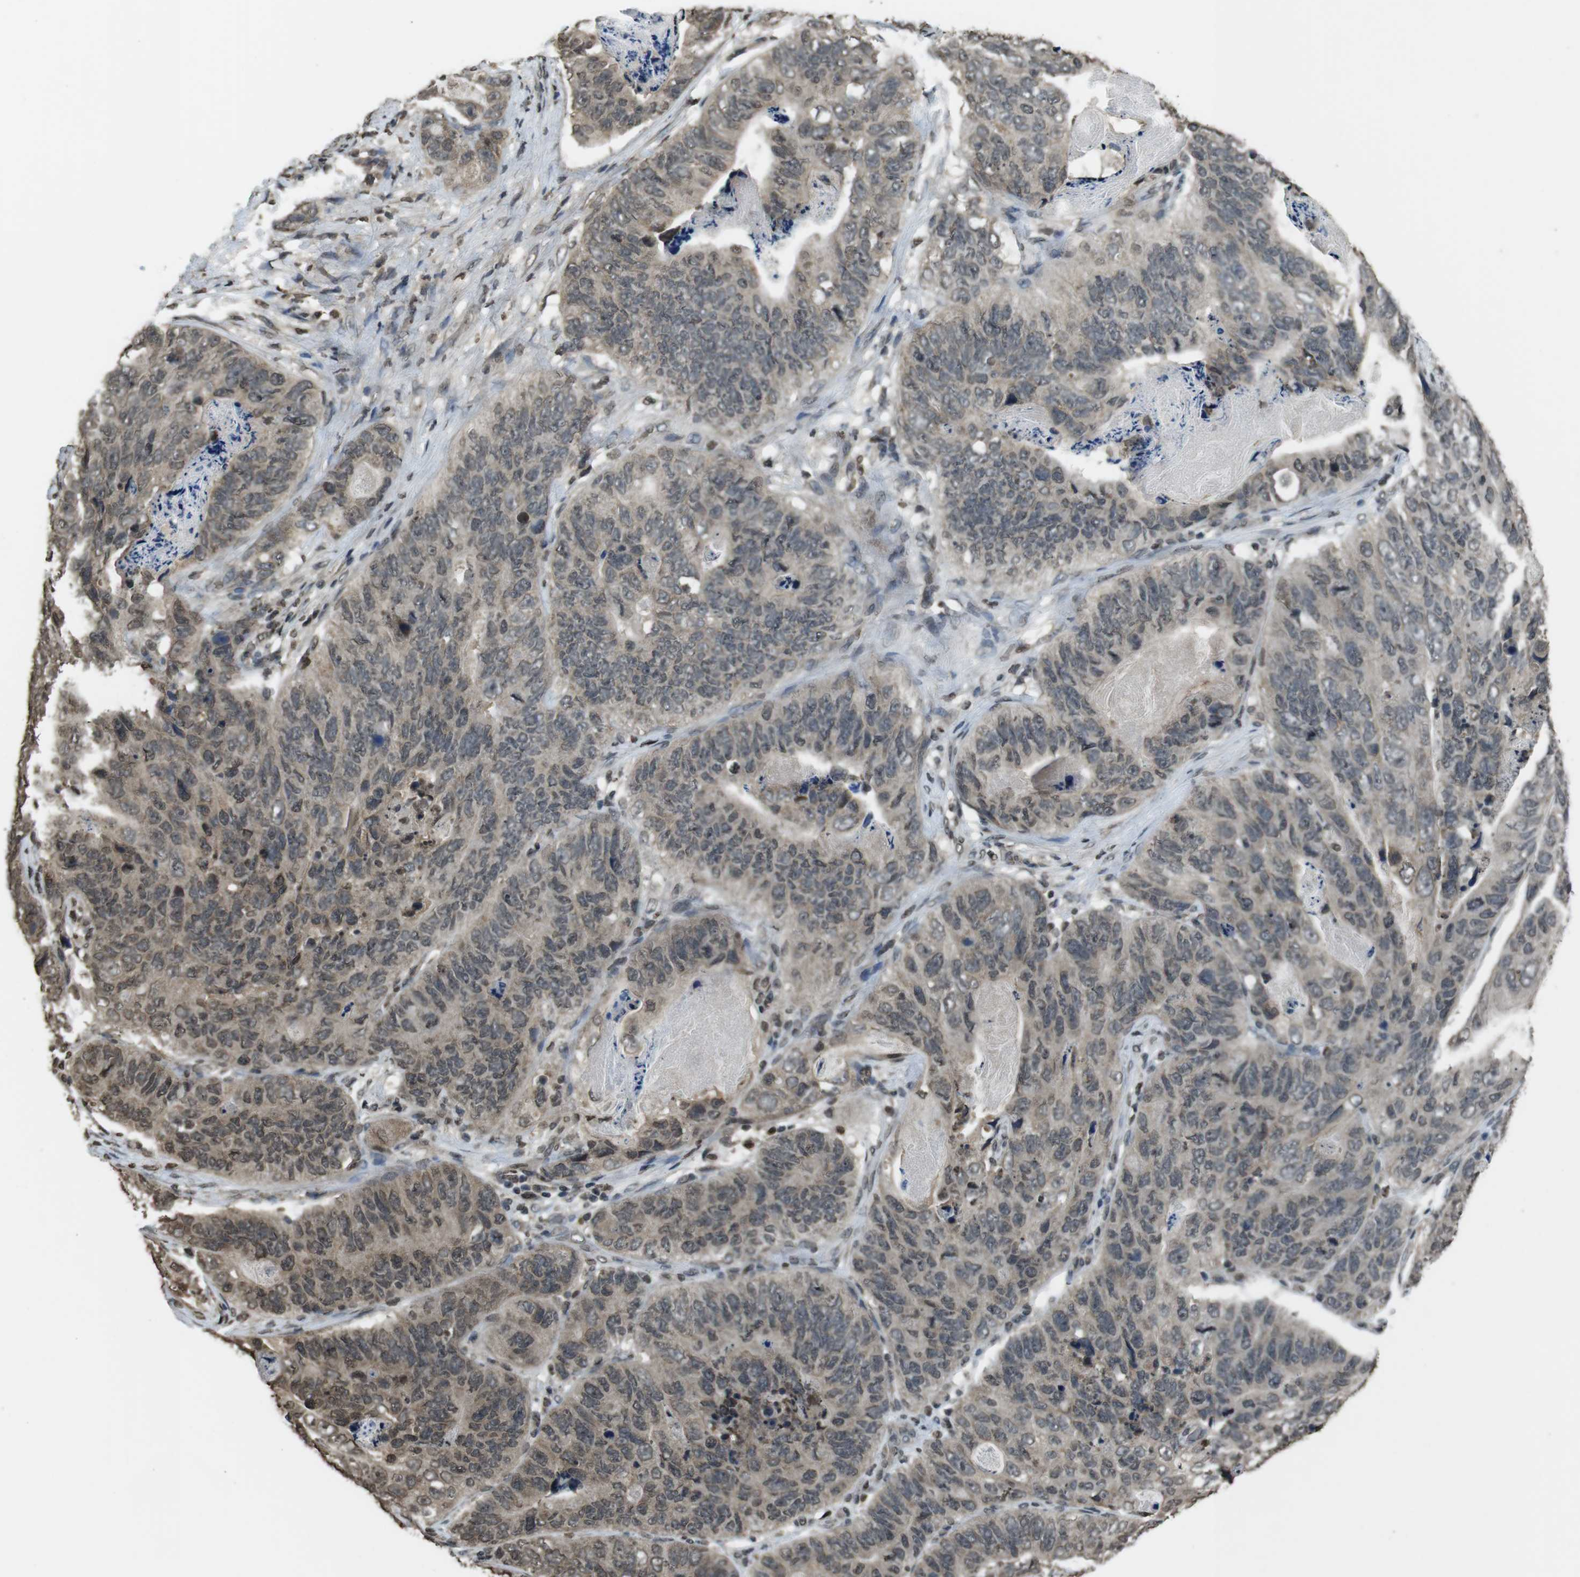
{"staining": {"intensity": "weak", "quantity": ">75%", "location": "cytoplasmic/membranous,nuclear"}, "tissue": "stomach cancer", "cell_type": "Tumor cells", "image_type": "cancer", "snomed": [{"axis": "morphology", "description": "Adenocarcinoma, NOS"}, {"axis": "topography", "description": "Stomach"}], "caption": "Immunohistochemistry image of human adenocarcinoma (stomach) stained for a protein (brown), which exhibits low levels of weak cytoplasmic/membranous and nuclear staining in about >75% of tumor cells.", "gene": "MAF", "patient": {"sex": "female", "age": 89}}